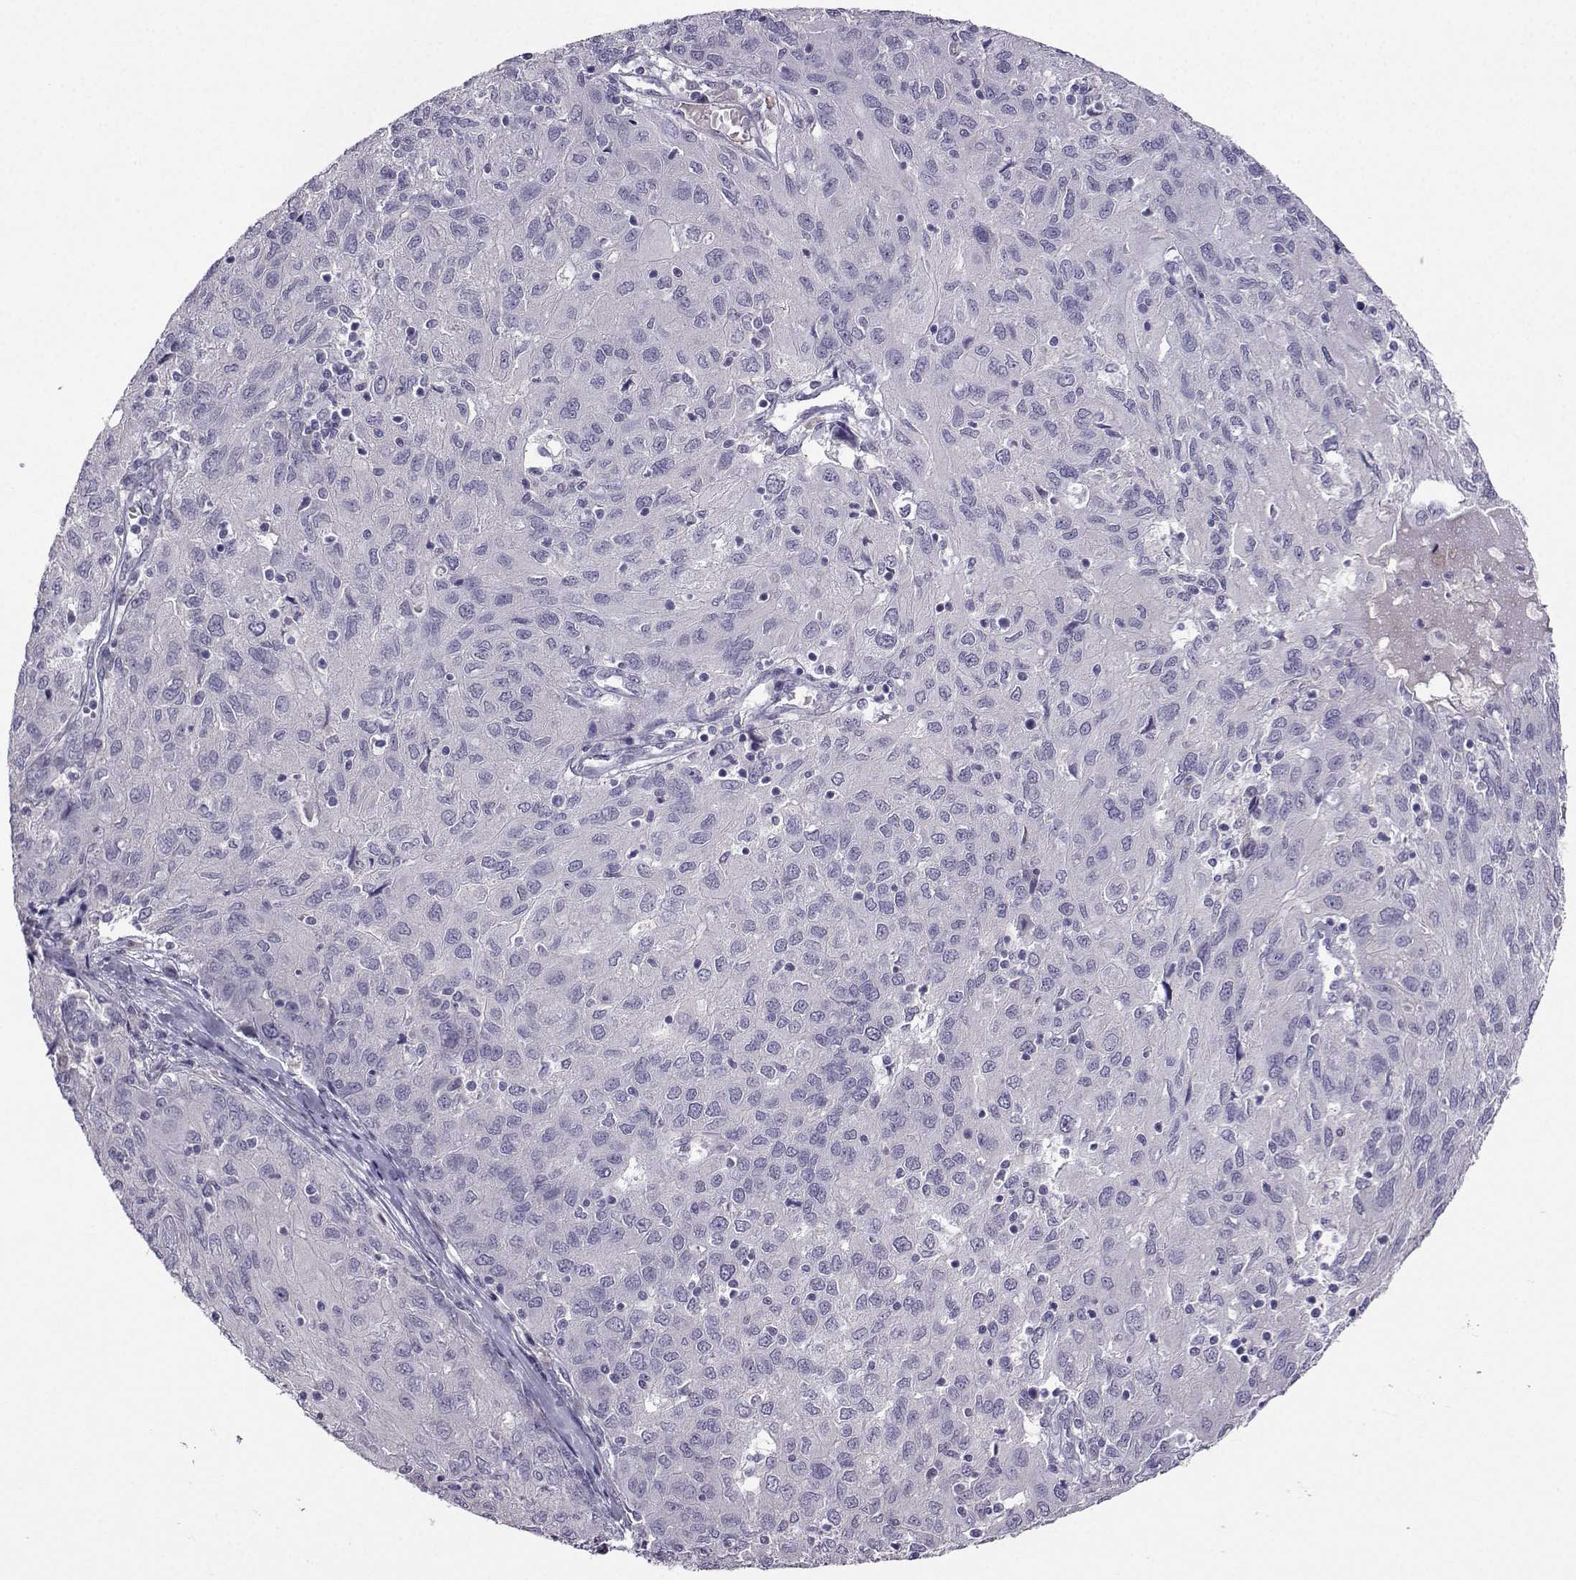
{"staining": {"intensity": "negative", "quantity": "none", "location": "none"}, "tissue": "ovarian cancer", "cell_type": "Tumor cells", "image_type": "cancer", "snomed": [{"axis": "morphology", "description": "Carcinoma, endometroid"}, {"axis": "topography", "description": "Ovary"}], "caption": "DAB immunohistochemical staining of human ovarian endometroid carcinoma exhibits no significant expression in tumor cells. (DAB (3,3'-diaminobenzidine) IHC, high magnification).", "gene": "CRYBB1", "patient": {"sex": "female", "age": 50}}